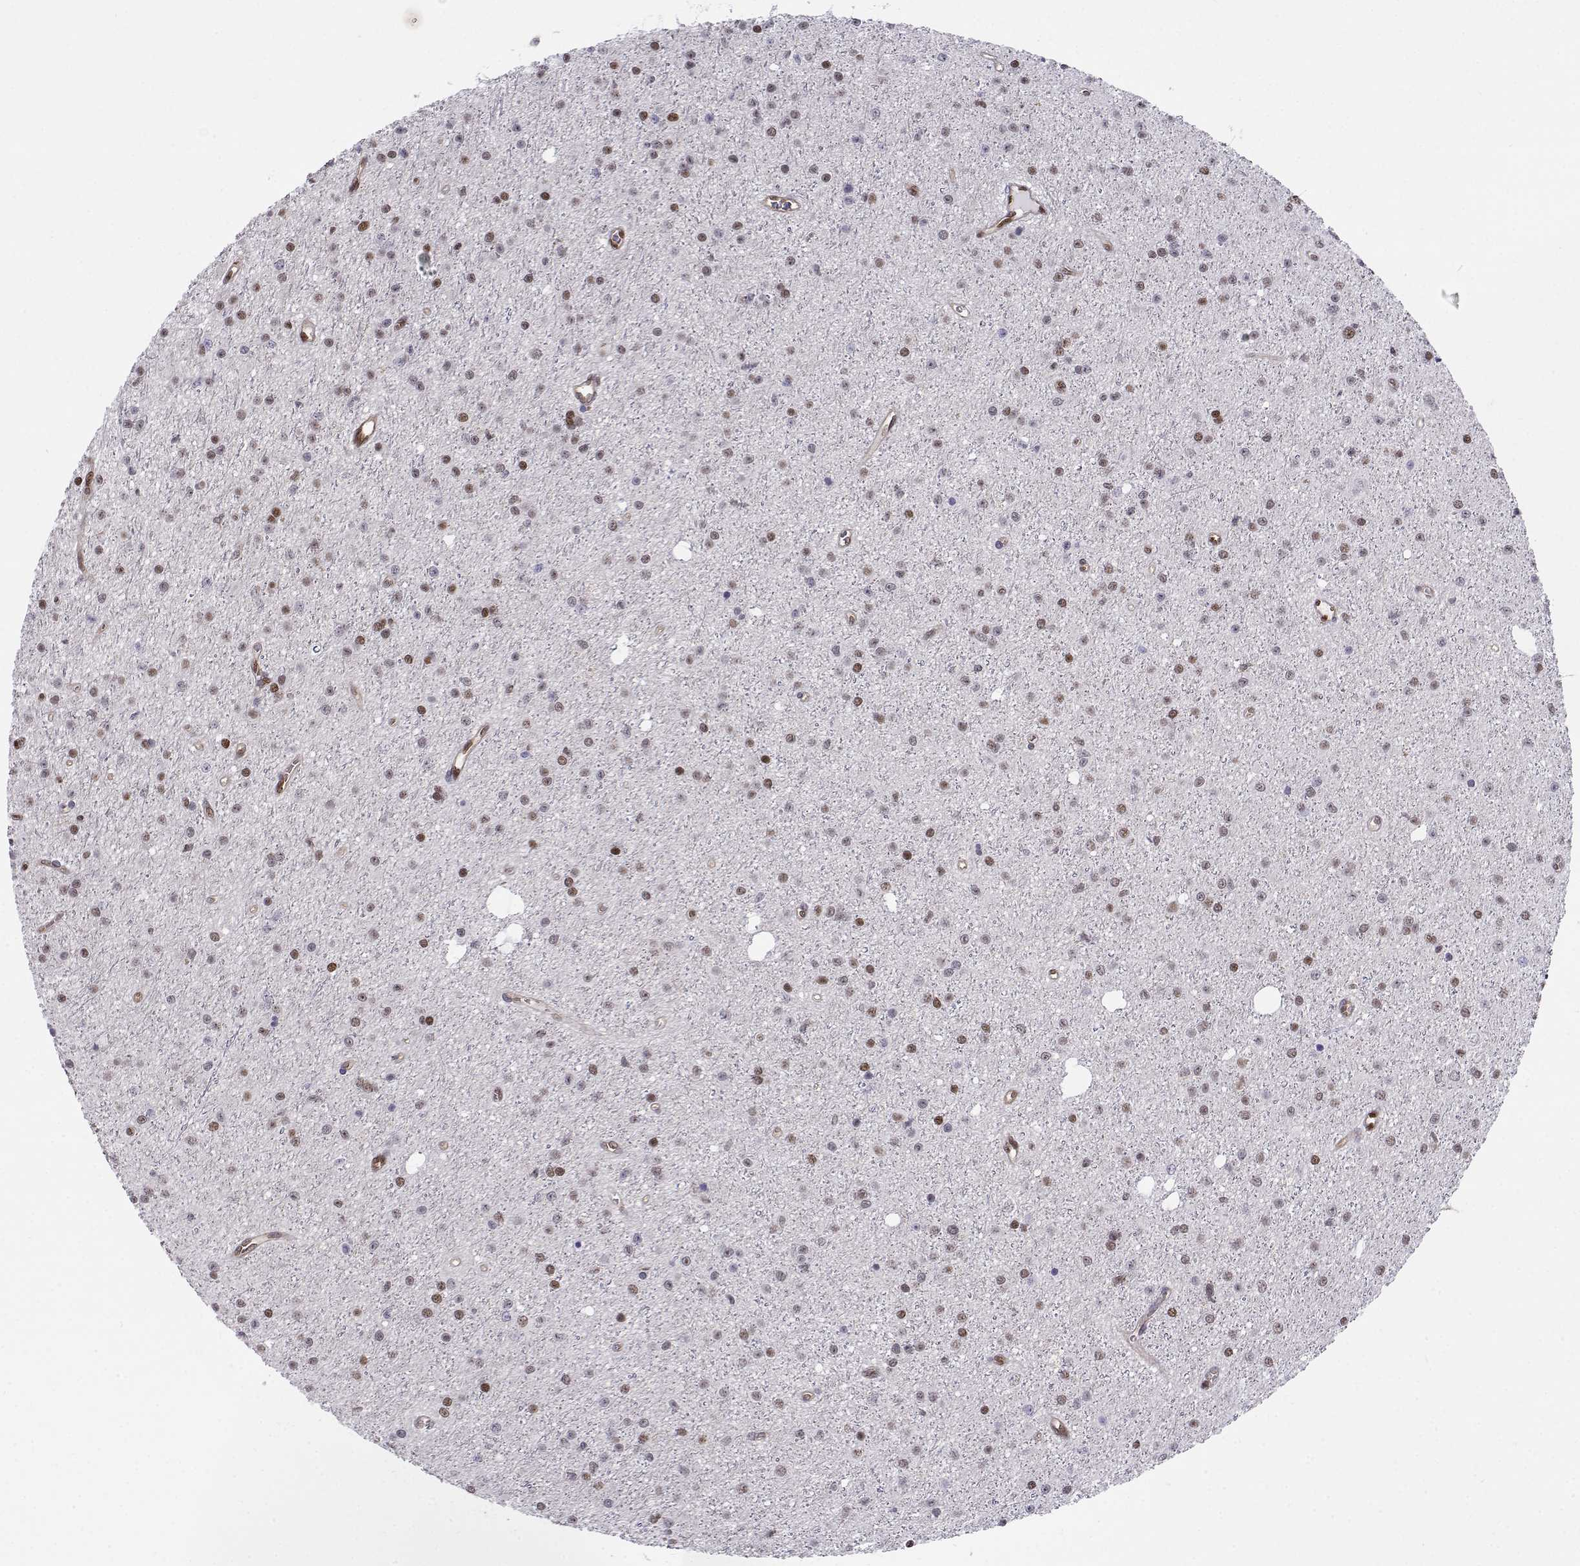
{"staining": {"intensity": "moderate", "quantity": "<25%", "location": "nuclear"}, "tissue": "glioma", "cell_type": "Tumor cells", "image_type": "cancer", "snomed": [{"axis": "morphology", "description": "Glioma, malignant, Low grade"}, {"axis": "topography", "description": "Brain"}], "caption": "Immunohistochemical staining of human malignant glioma (low-grade) demonstrates low levels of moderate nuclear protein positivity in approximately <25% of tumor cells.", "gene": "ERF", "patient": {"sex": "male", "age": 27}}